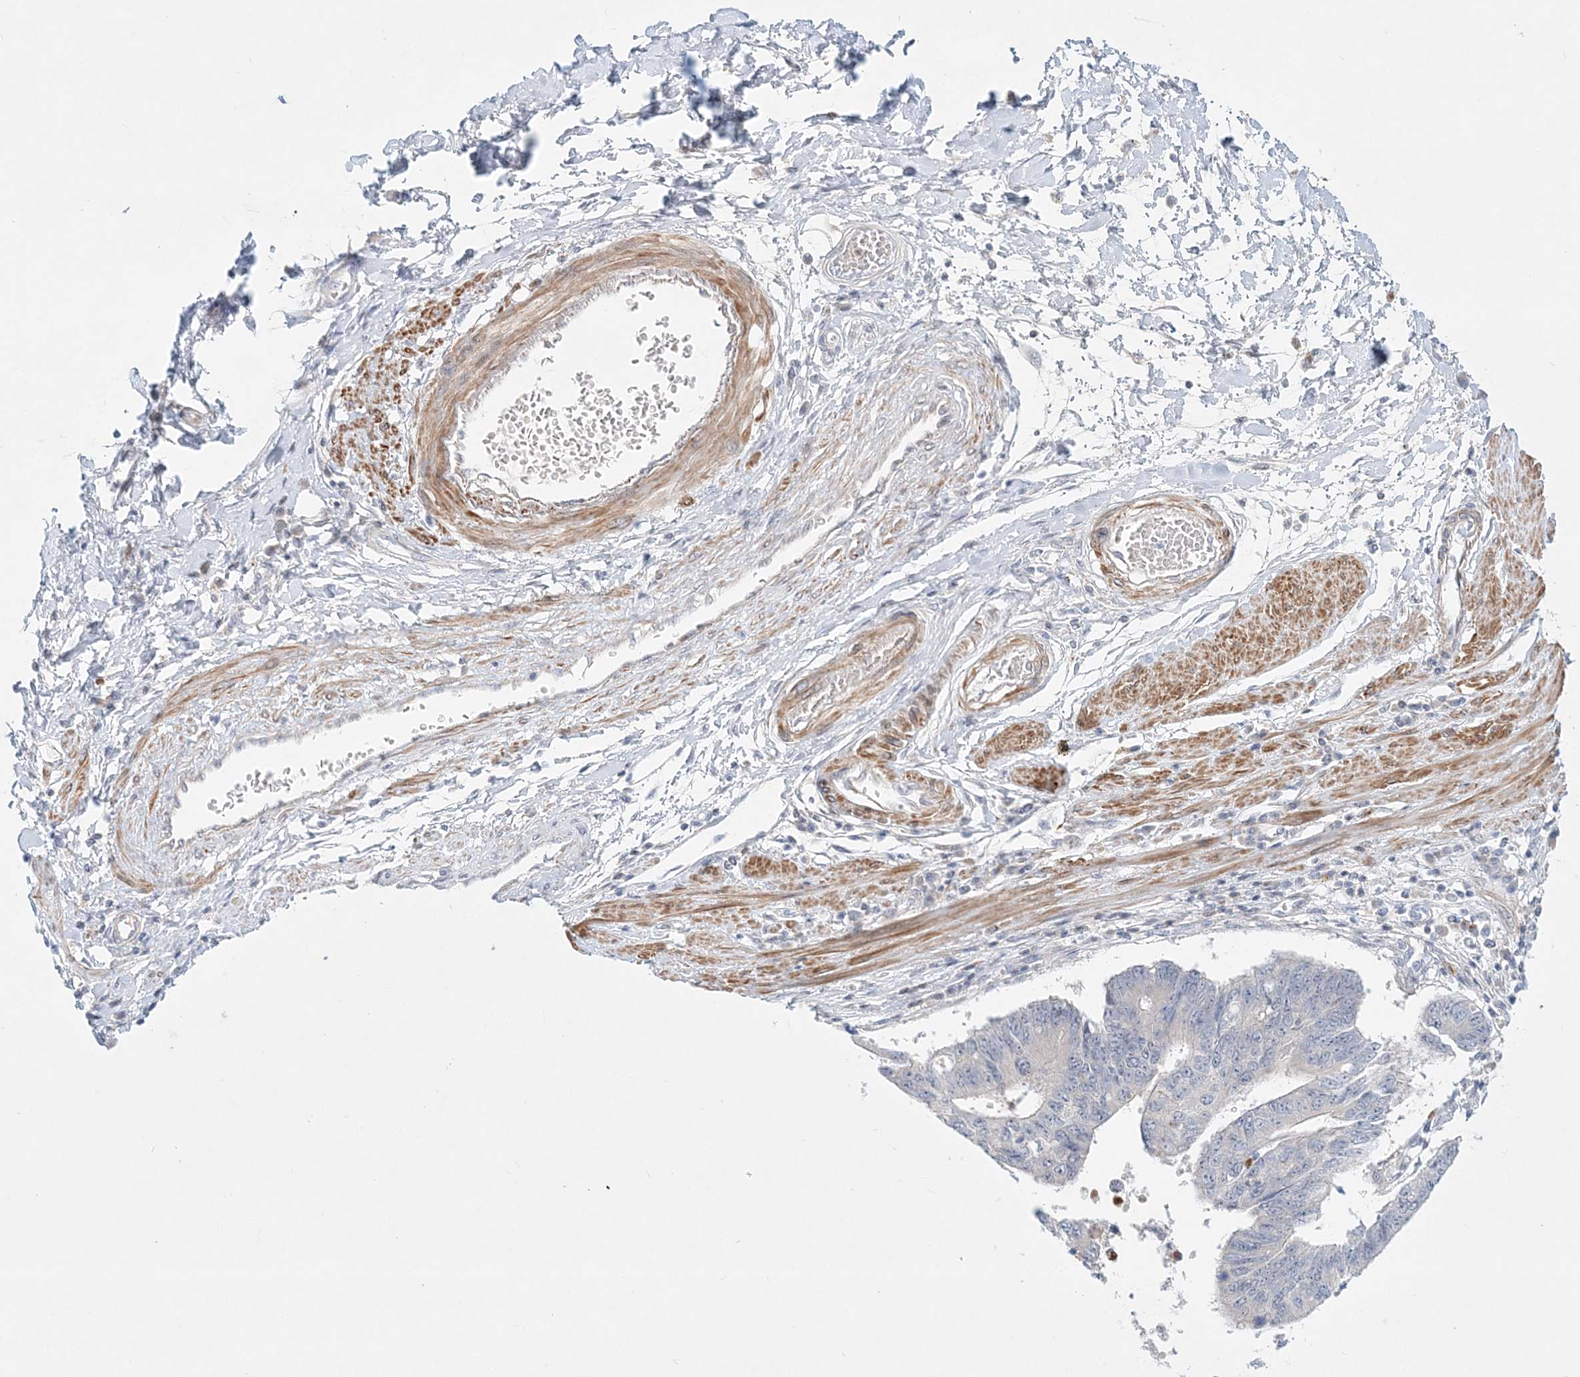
{"staining": {"intensity": "negative", "quantity": "none", "location": "none"}, "tissue": "stomach cancer", "cell_type": "Tumor cells", "image_type": "cancer", "snomed": [{"axis": "morphology", "description": "Adenocarcinoma, NOS"}, {"axis": "topography", "description": "Stomach"}], "caption": "Stomach cancer stained for a protein using immunohistochemistry shows no expression tumor cells.", "gene": "DNAH5", "patient": {"sex": "male", "age": 59}}